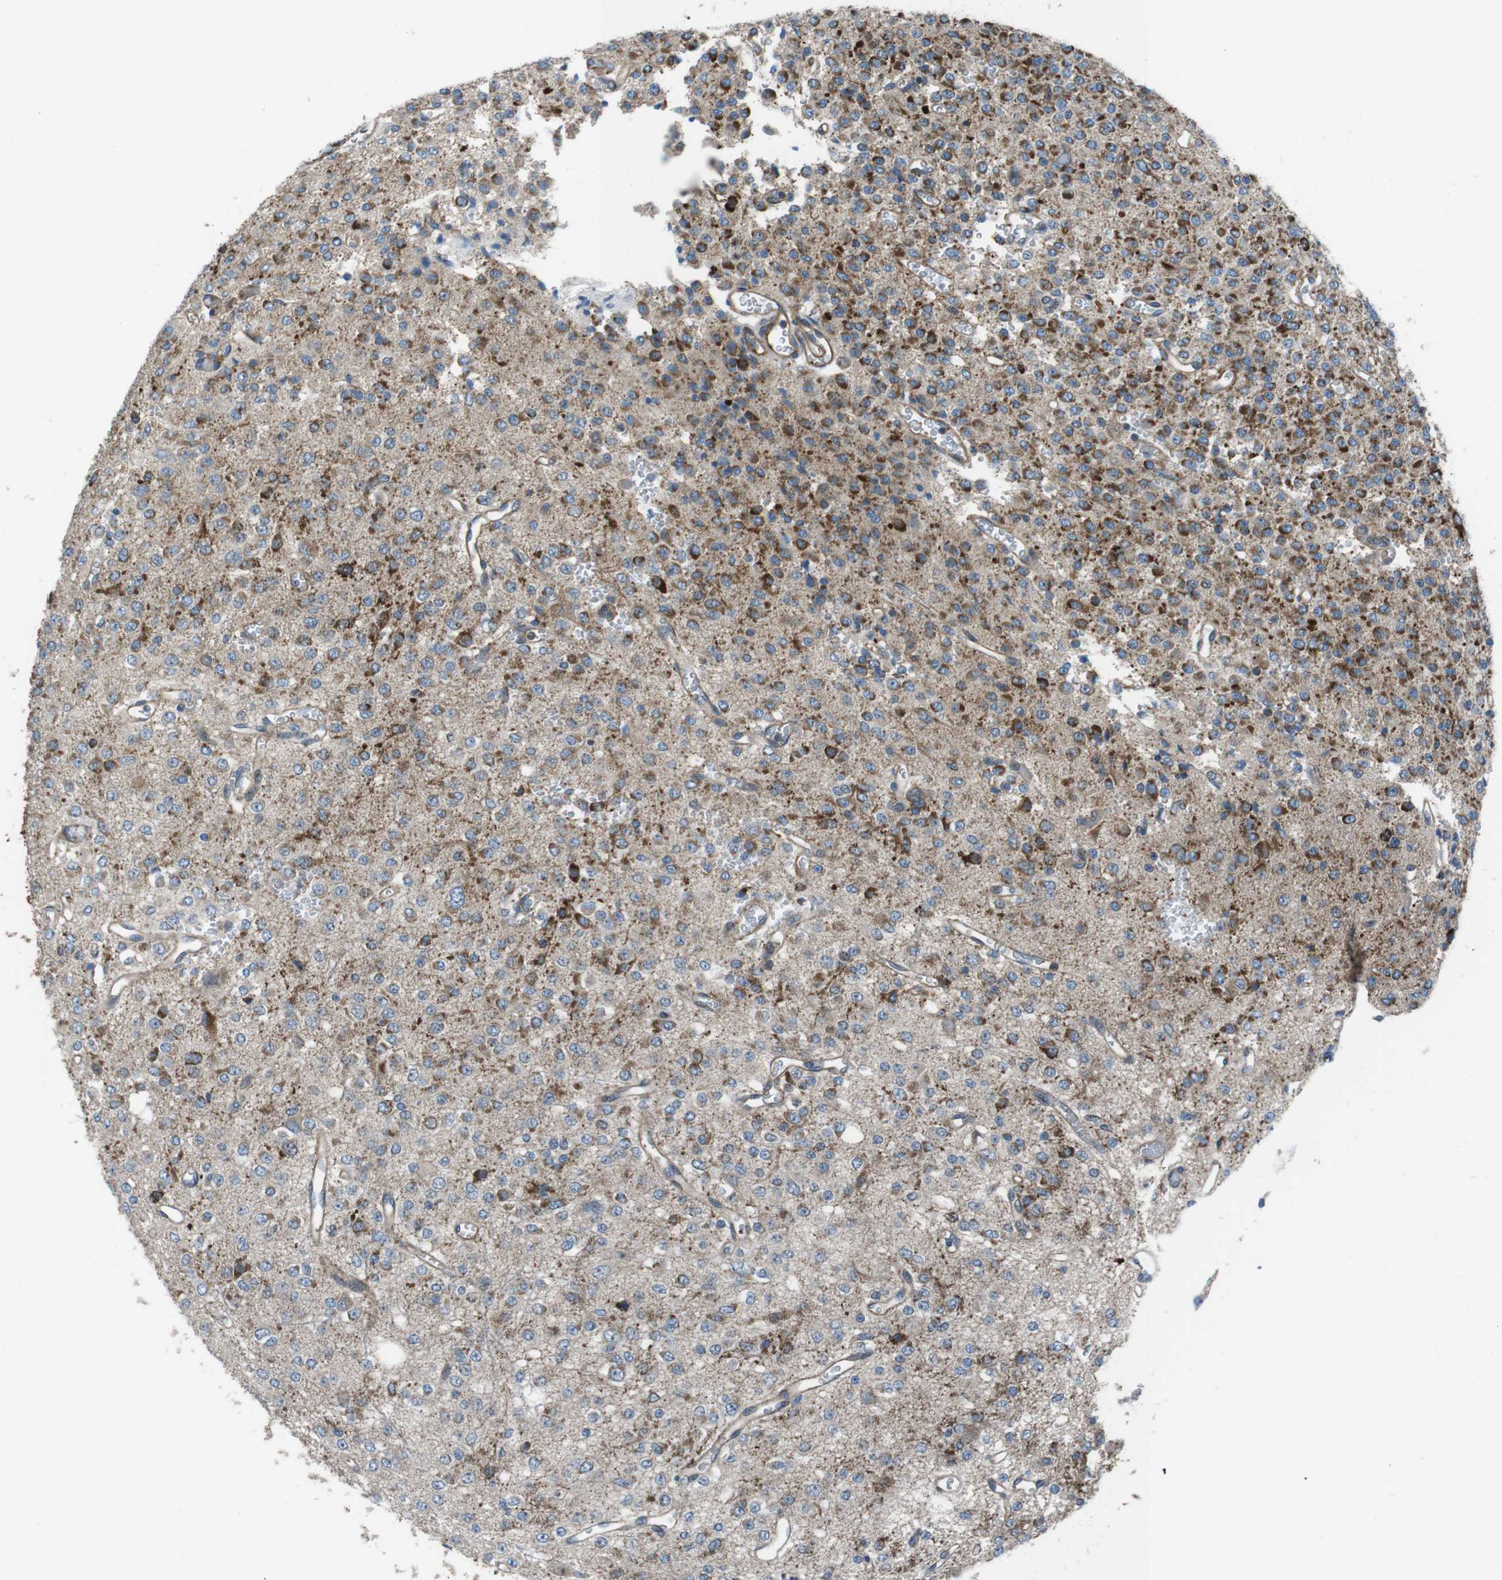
{"staining": {"intensity": "moderate", "quantity": "25%-75%", "location": "cytoplasmic/membranous"}, "tissue": "glioma", "cell_type": "Tumor cells", "image_type": "cancer", "snomed": [{"axis": "morphology", "description": "Glioma, malignant, Low grade"}, {"axis": "topography", "description": "Brain"}], "caption": "Tumor cells demonstrate medium levels of moderate cytoplasmic/membranous expression in about 25%-75% of cells in malignant glioma (low-grade). (DAB (3,3'-diaminobenzidine) = brown stain, brightfield microscopy at high magnification).", "gene": "FAM174B", "patient": {"sex": "male", "age": 38}}